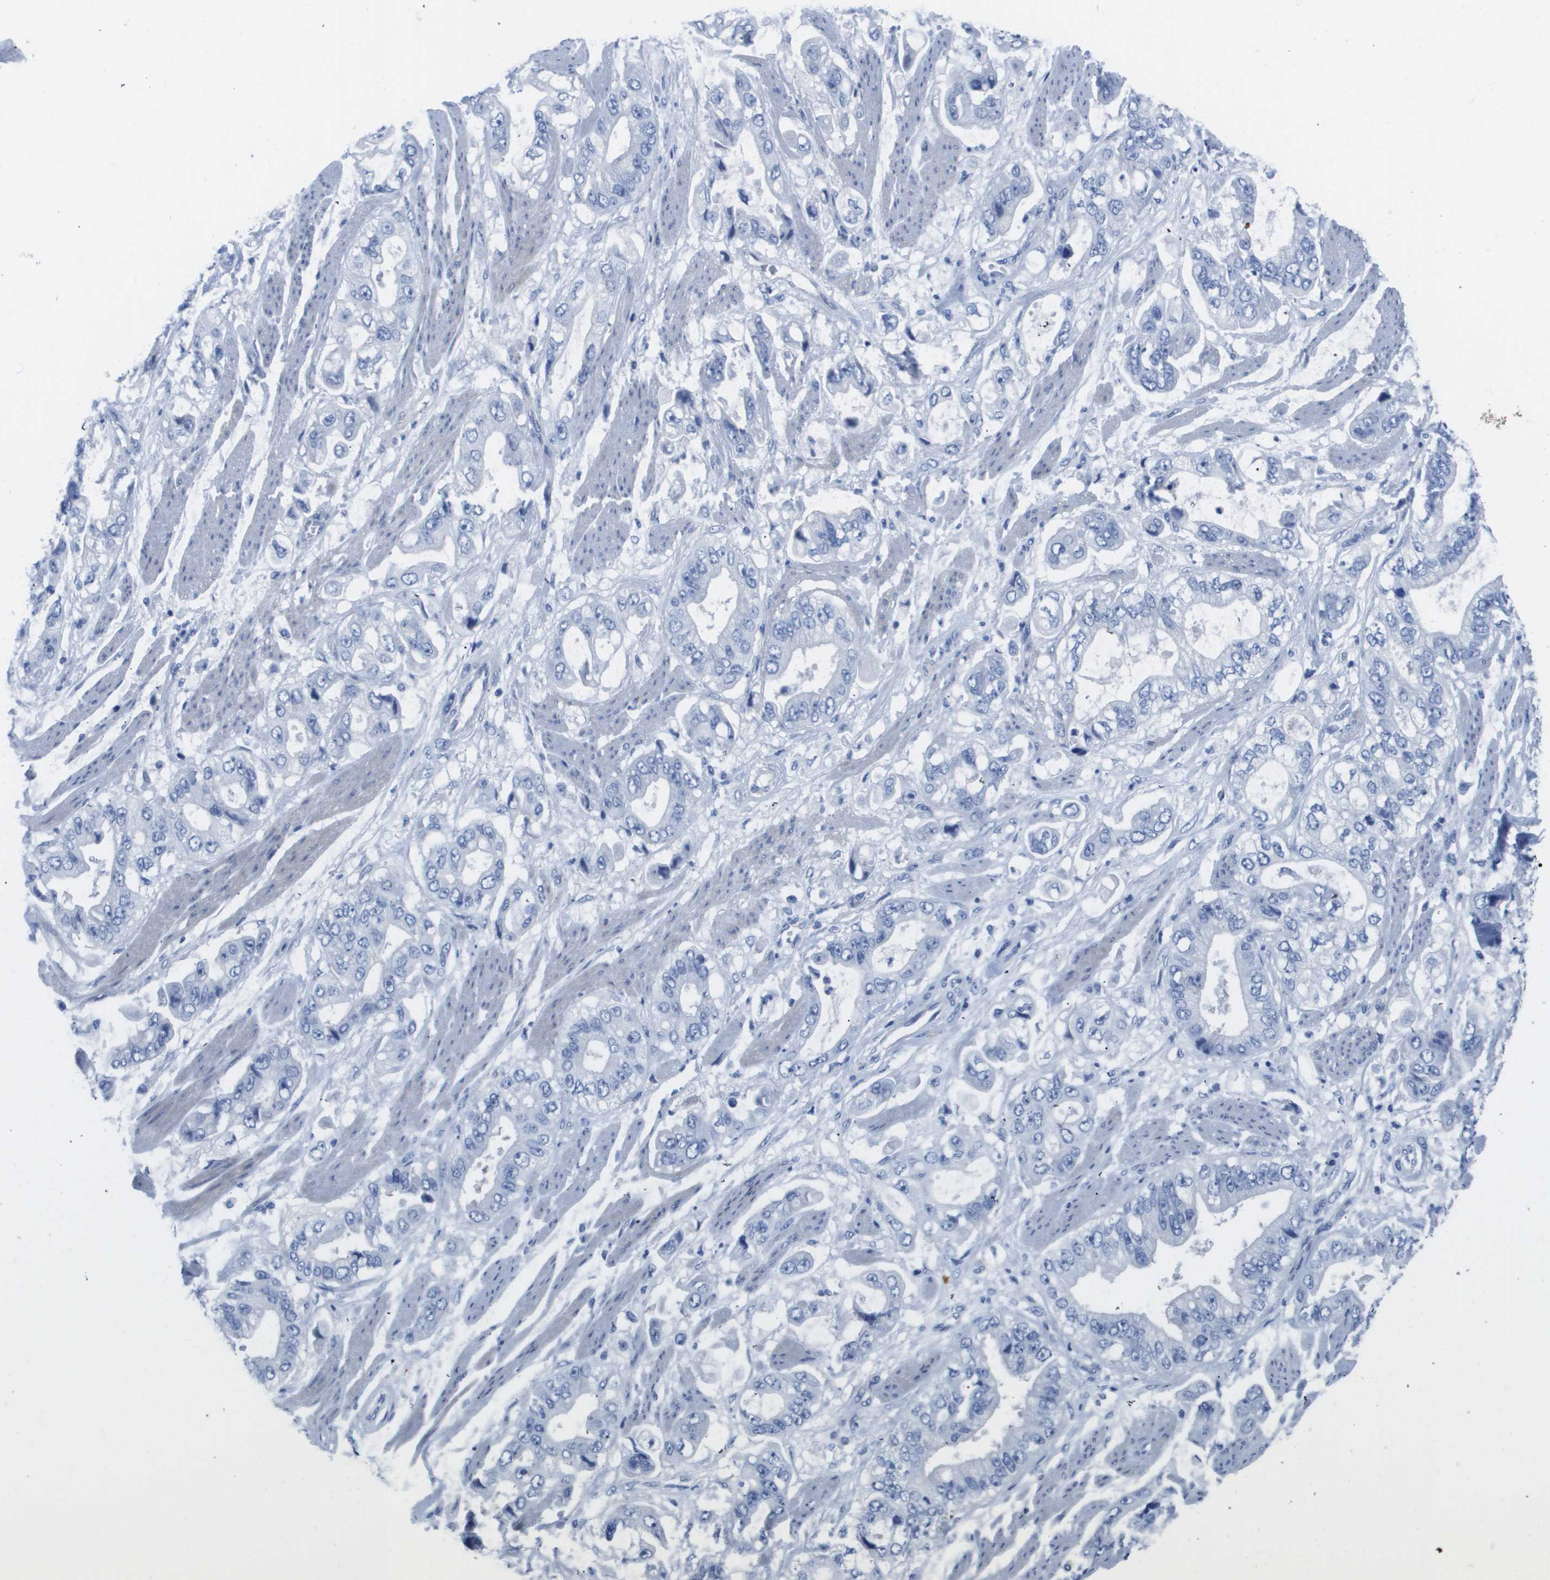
{"staining": {"intensity": "negative", "quantity": "none", "location": "none"}, "tissue": "stomach cancer", "cell_type": "Tumor cells", "image_type": "cancer", "snomed": [{"axis": "morphology", "description": "Normal tissue, NOS"}, {"axis": "morphology", "description": "Adenocarcinoma, NOS"}, {"axis": "topography", "description": "Stomach"}], "caption": "Adenocarcinoma (stomach) was stained to show a protein in brown. There is no significant staining in tumor cells. Brightfield microscopy of immunohistochemistry (IHC) stained with DAB (brown) and hematoxylin (blue), captured at high magnification.", "gene": "MS4A1", "patient": {"sex": "male", "age": 62}}